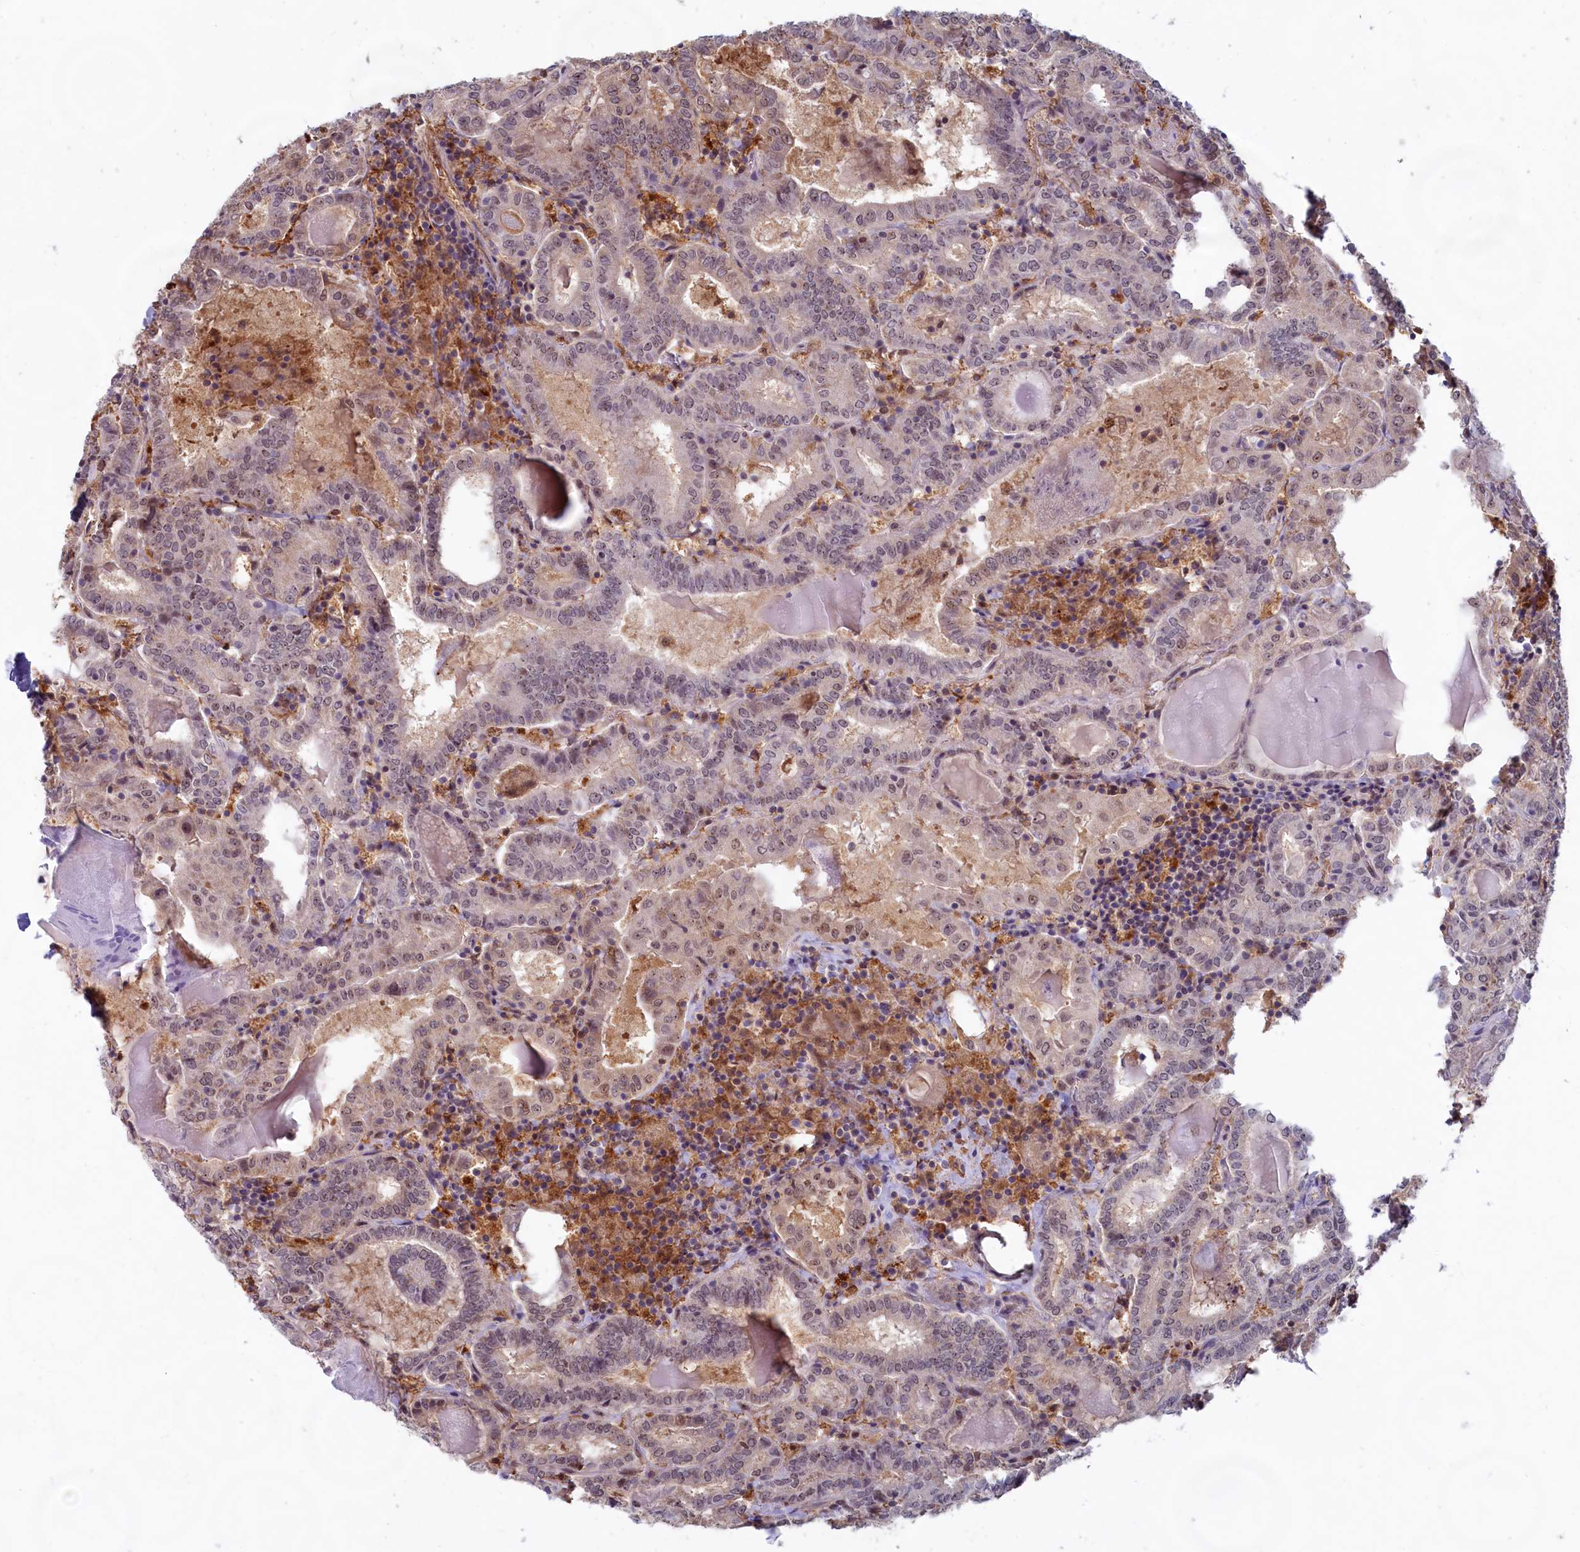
{"staining": {"intensity": "weak", "quantity": "<25%", "location": "nuclear"}, "tissue": "thyroid cancer", "cell_type": "Tumor cells", "image_type": "cancer", "snomed": [{"axis": "morphology", "description": "Papillary adenocarcinoma, NOS"}, {"axis": "topography", "description": "Thyroid gland"}], "caption": "DAB (3,3'-diaminobenzidine) immunohistochemical staining of human thyroid papillary adenocarcinoma reveals no significant staining in tumor cells. (Stains: DAB (3,3'-diaminobenzidine) immunohistochemistry with hematoxylin counter stain, Microscopy: brightfield microscopy at high magnification).", "gene": "C1D", "patient": {"sex": "female", "age": 72}}